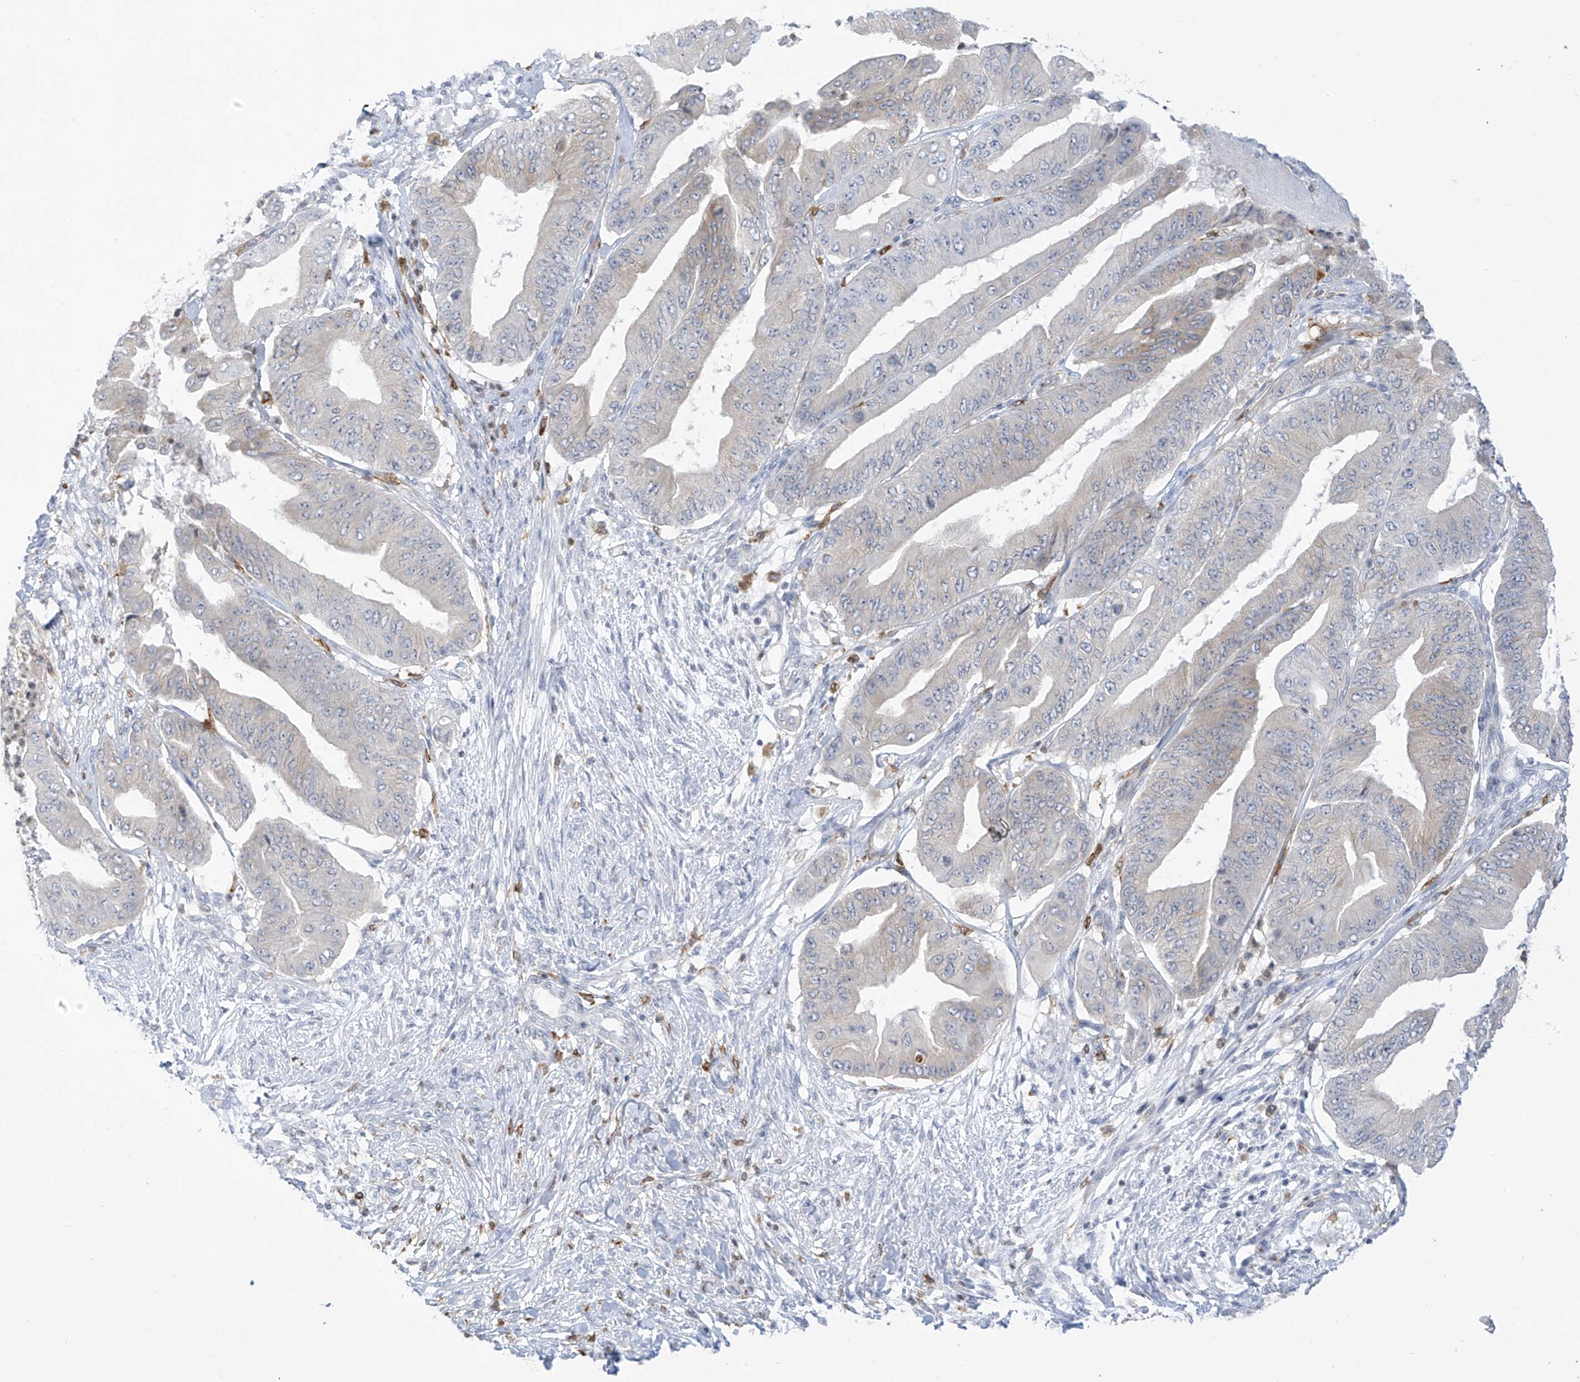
{"staining": {"intensity": "negative", "quantity": "none", "location": "none"}, "tissue": "pancreatic cancer", "cell_type": "Tumor cells", "image_type": "cancer", "snomed": [{"axis": "morphology", "description": "Adenocarcinoma, NOS"}, {"axis": "topography", "description": "Pancreas"}], "caption": "Pancreatic cancer (adenocarcinoma) was stained to show a protein in brown. There is no significant expression in tumor cells.", "gene": "TBXAS1", "patient": {"sex": "female", "age": 77}}